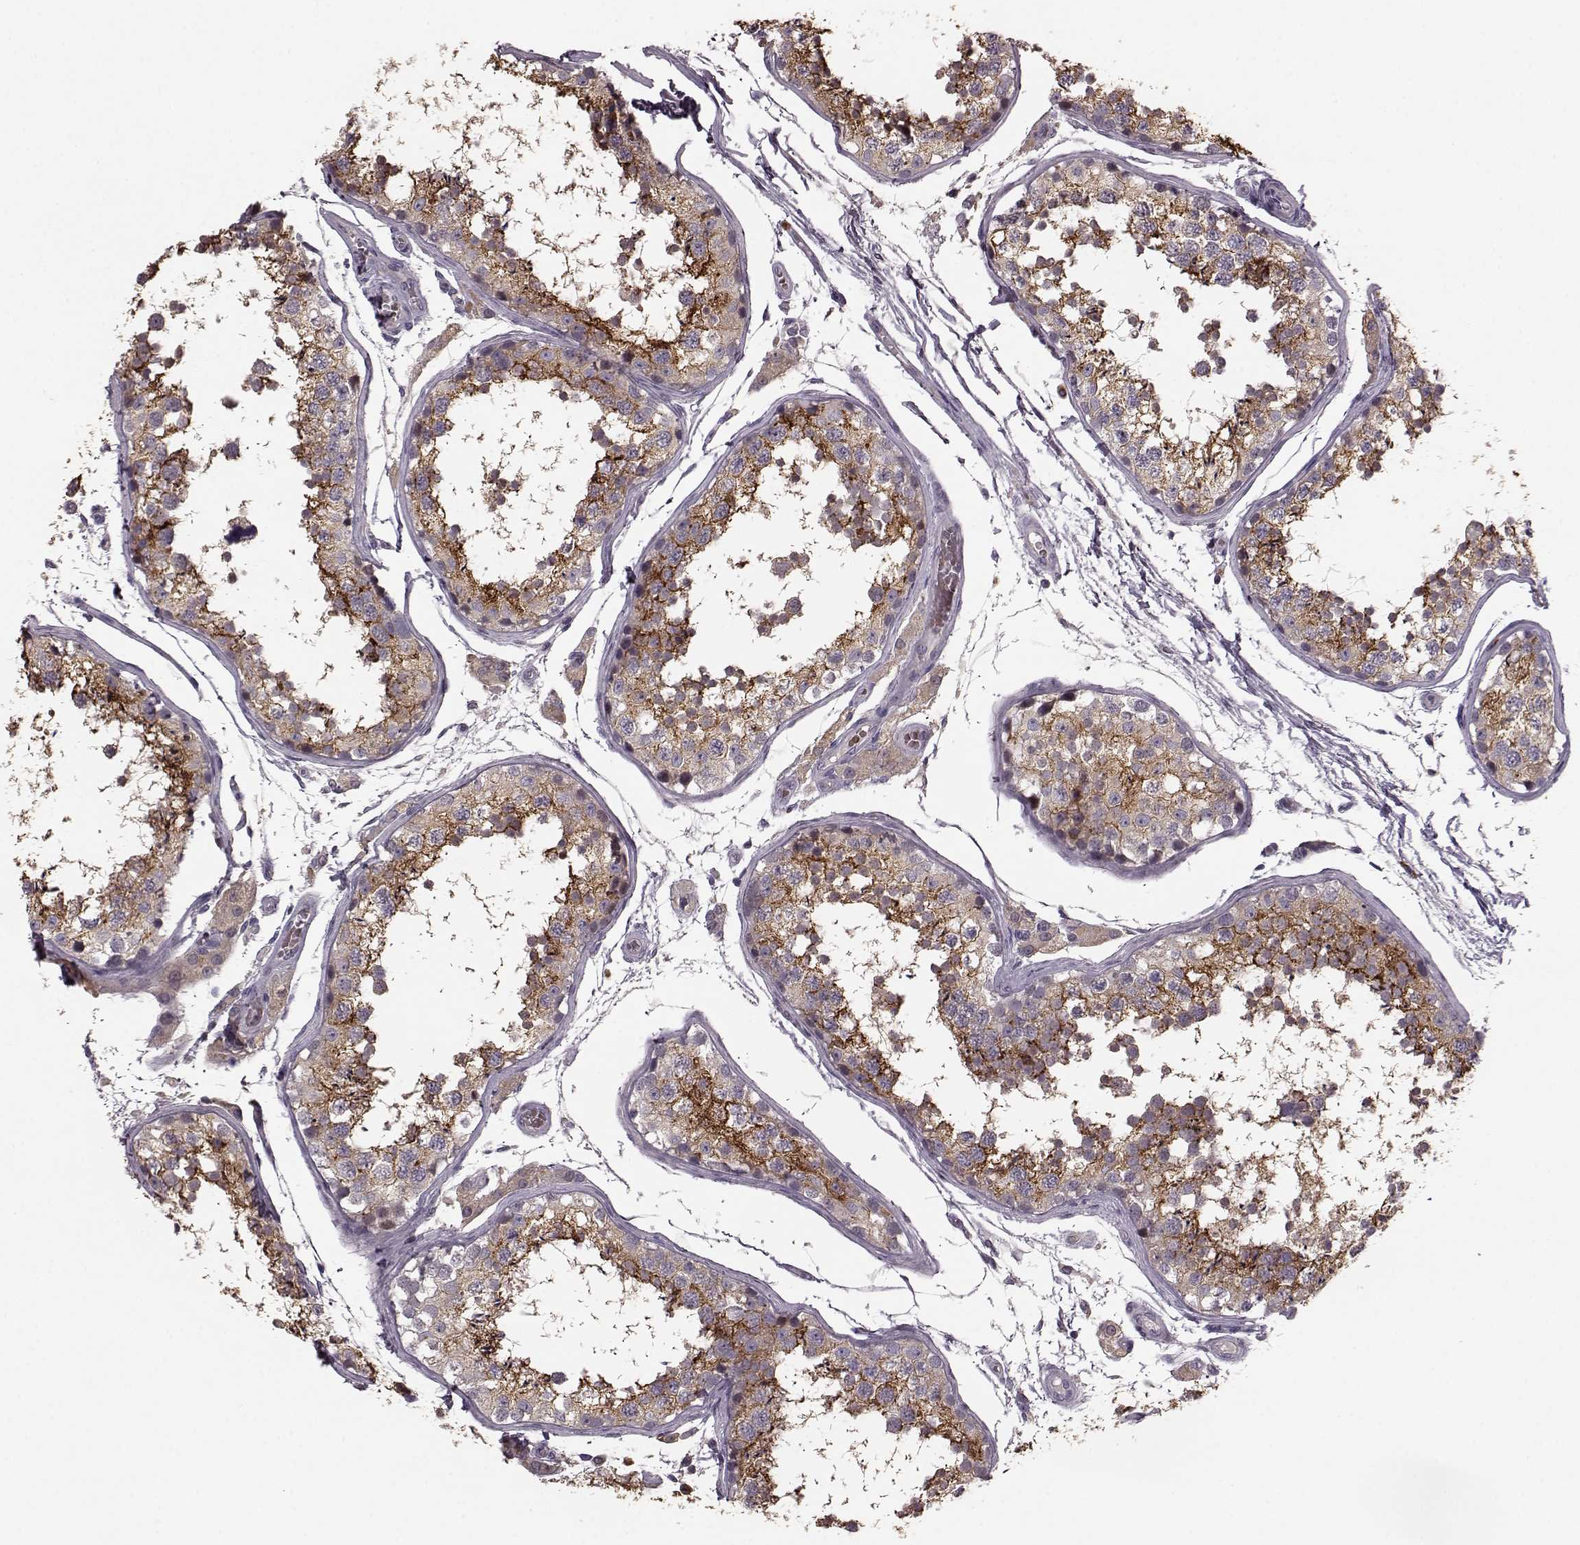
{"staining": {"intensity": "strong", "quantity": "25%-75%", "location": "cytoplasmic/membranous"}, "tissue": "testis", "cell_type": "Cells in seminiferous ducts", "image_type": "normal", "snomed": [{"axis": "morphology", "description": "Normal tissue, NOS"}, {"axis": "topography", "description": "Testis"}], "caption": "About 25%-75% of cells in seminiferous ducts in benign human testis display strong cytoplasmic/membranous protein positivity as visualized by brown immunohistochemical staining.", "gene": "SLC52A3", "patient": {"sex": "male", "age": 29}}